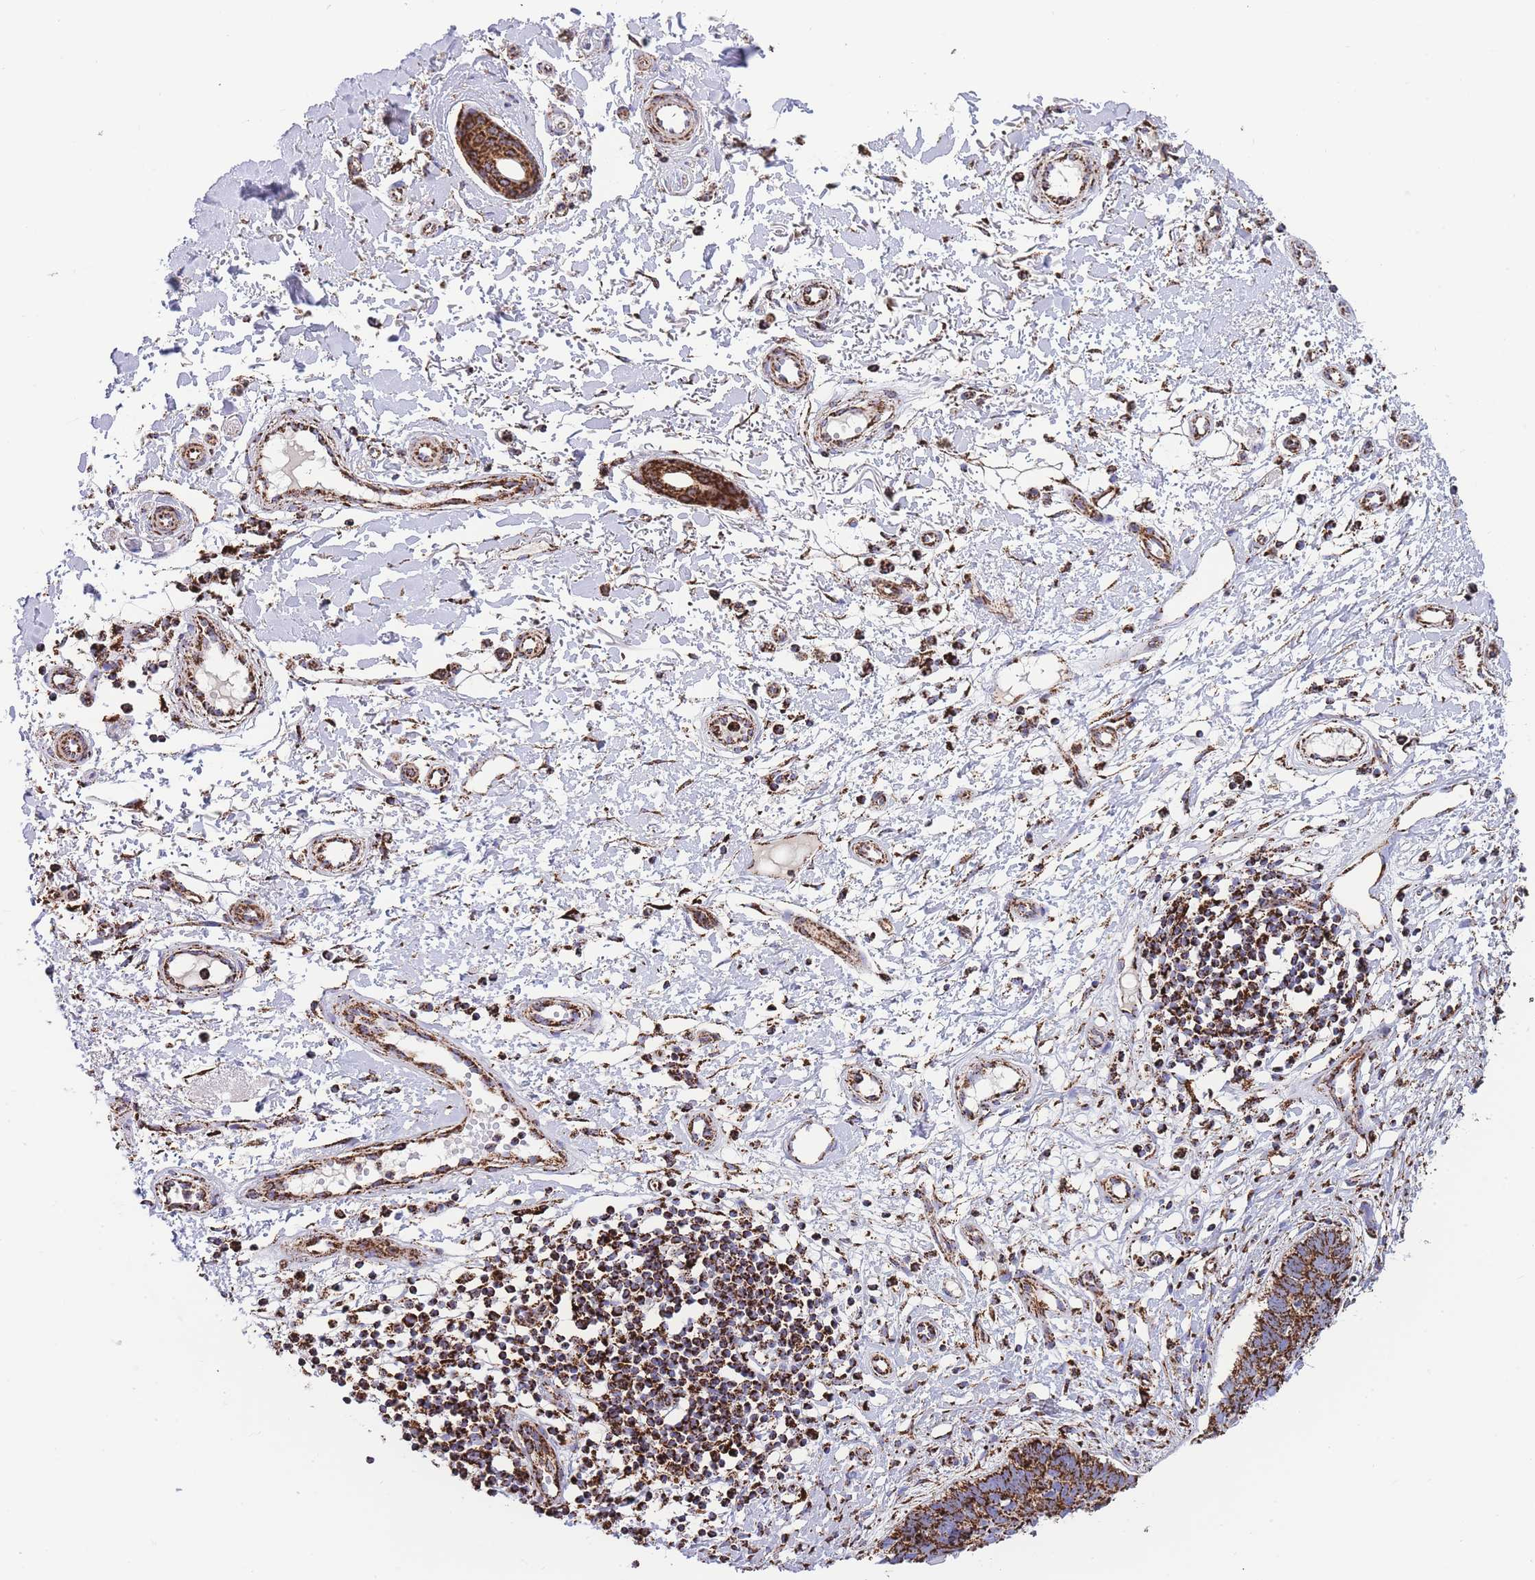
{"staining": {"intensity": "strong", "quantity": ">75%", "location": "cytoplasmic/membranous"}, "tissue": "skin cancer", "cell_type": "Tumor cells", "image_type": "cancer", "snomed": [{"axis": "morphology", "description": "Basal cell carcinoma"}, {"axis": "topography", "description": "Skin"}], "caption": "A high amount of strong cytoplasmic/membranous staining is appreciated in approximately >75% of tumor cells in basal cell carcinoma (skin) tissue.", "gene": "GSTM1", "patient": {"sex": "male", "age": 78}}